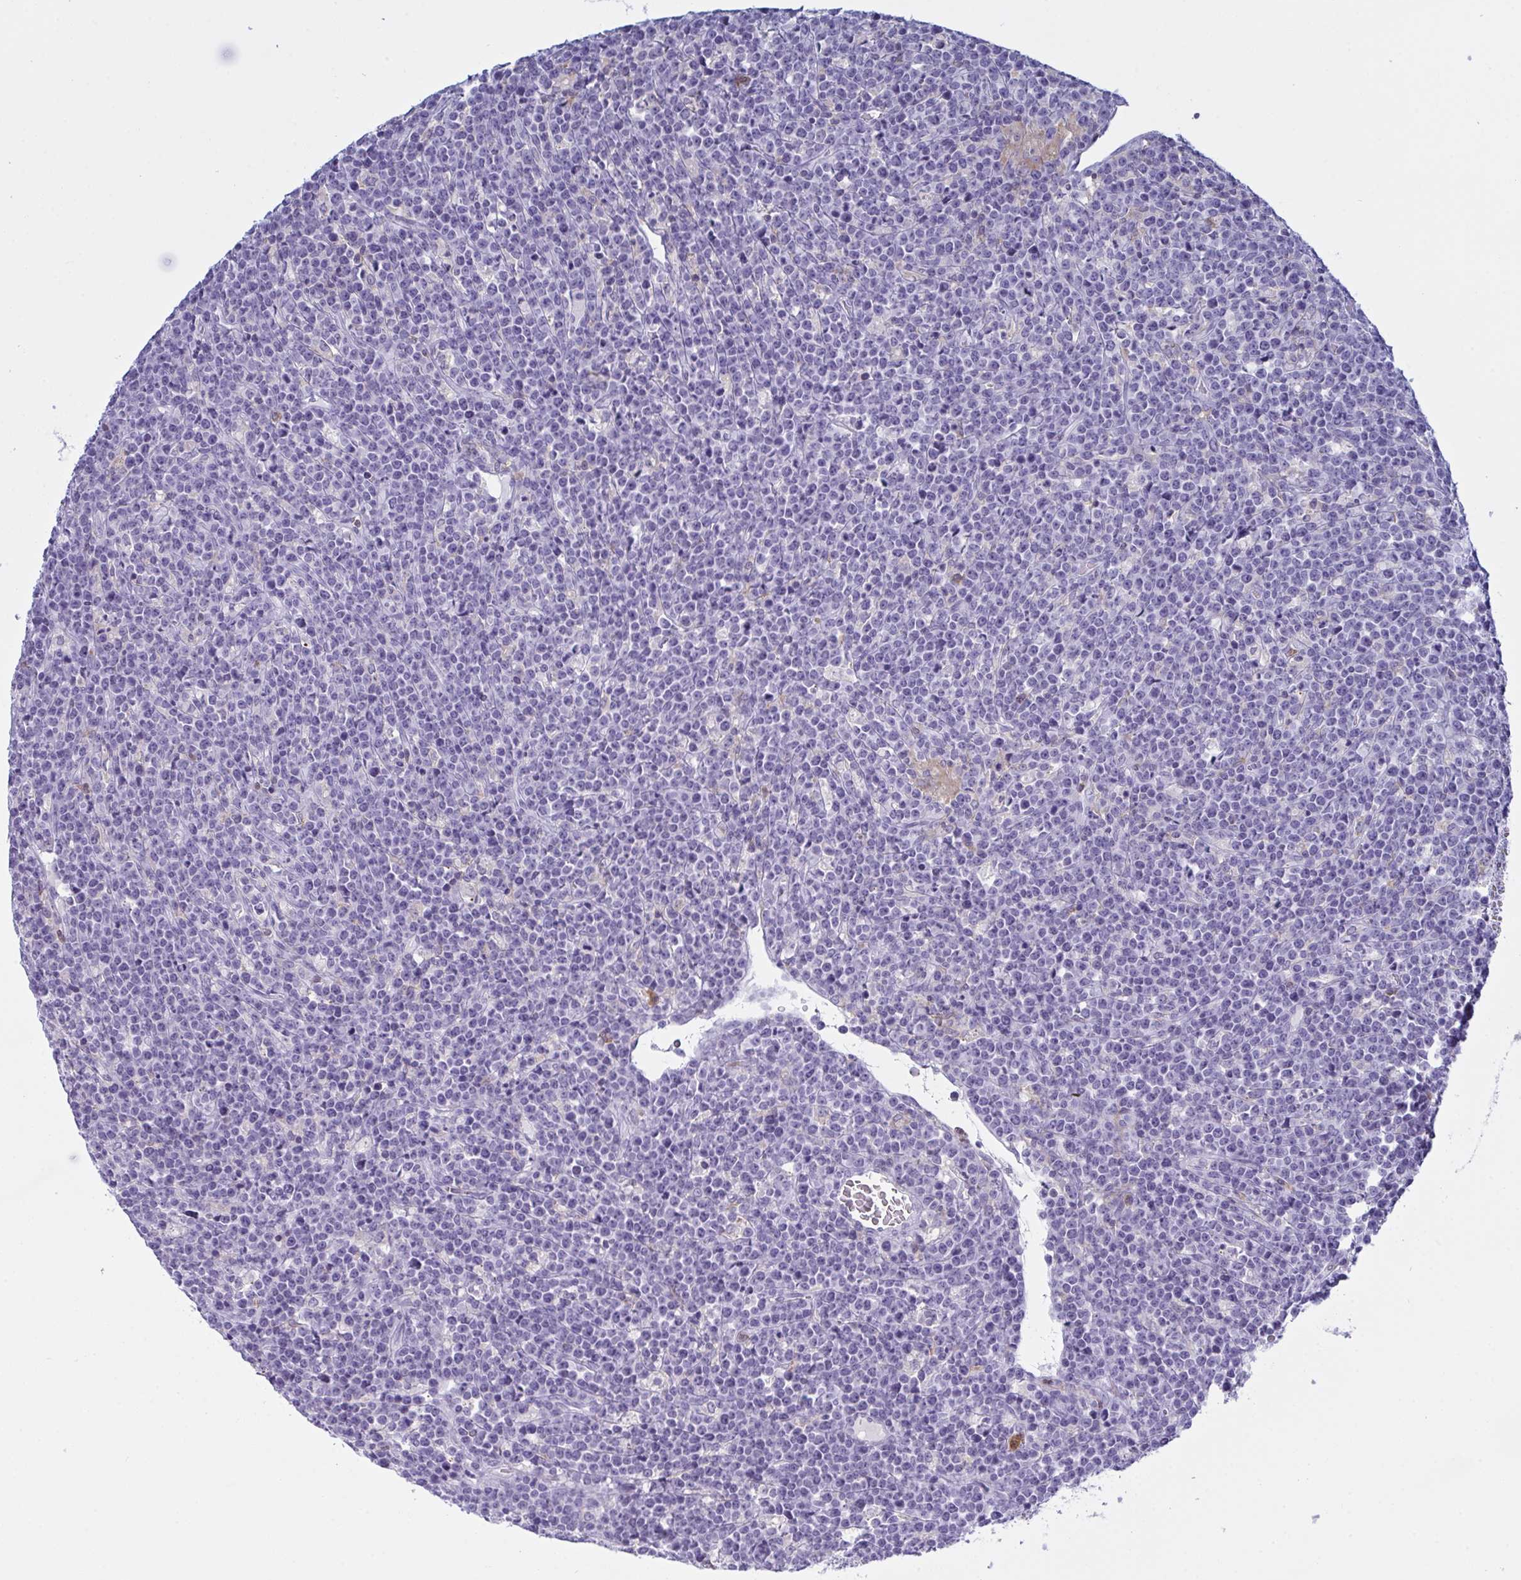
{"staining": {"intensity": "negative", "quantity": "none", "location": "none"}, "tissue": "lymphoma", "cell_type": "Tumor cells", "image_type": "cancer", "snomed": [{"axis": "morphology", "description": "Malignant lymphoma, non-Hodgkin's type, High grade"}, {"axis": "topography", "description": "Ovary"}], "caption": "DAB immunohistochemical staining of human lymphoma exhibits no significant staining in tumor cells.", "gene": "MYO1F", "patient": {"sex": "female", "age": 56}}